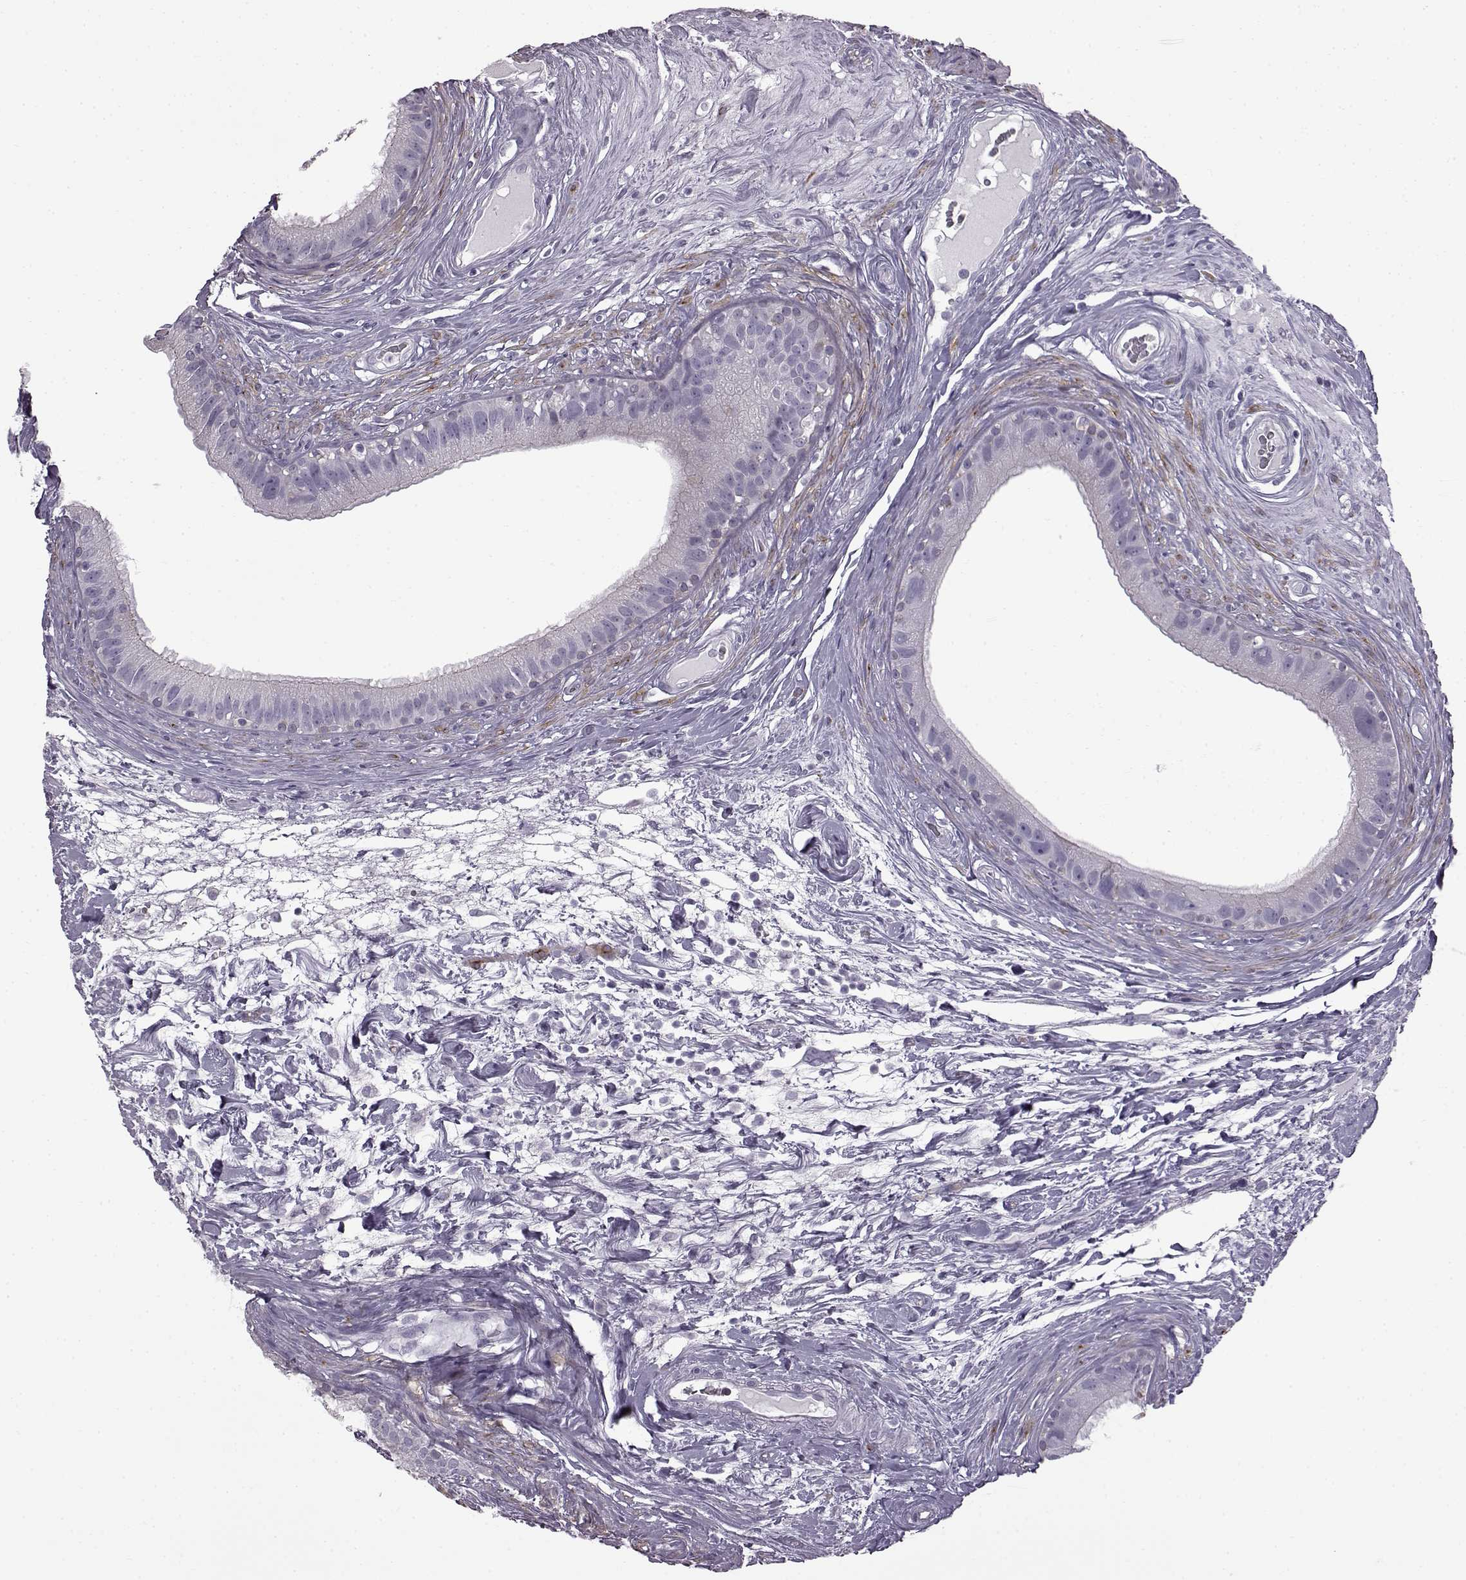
{"staining": {"intensity": "negative", "quantity": "none", "location": "none"}, "tissue": "epididymis", "cell_type": "Glandular cells", "image_type": "normal", "snomed": [{"axis": "morphology", "description": "Normal tissue, NOS"}, {"axis": "topography", "description": "Epididymis"}], "caption": "The histopathology image demonstrates no significant positivity in glandular cells of epididymis.", "gene": "SLC28A2", "patient": {"sex": "male", "age": 59}}